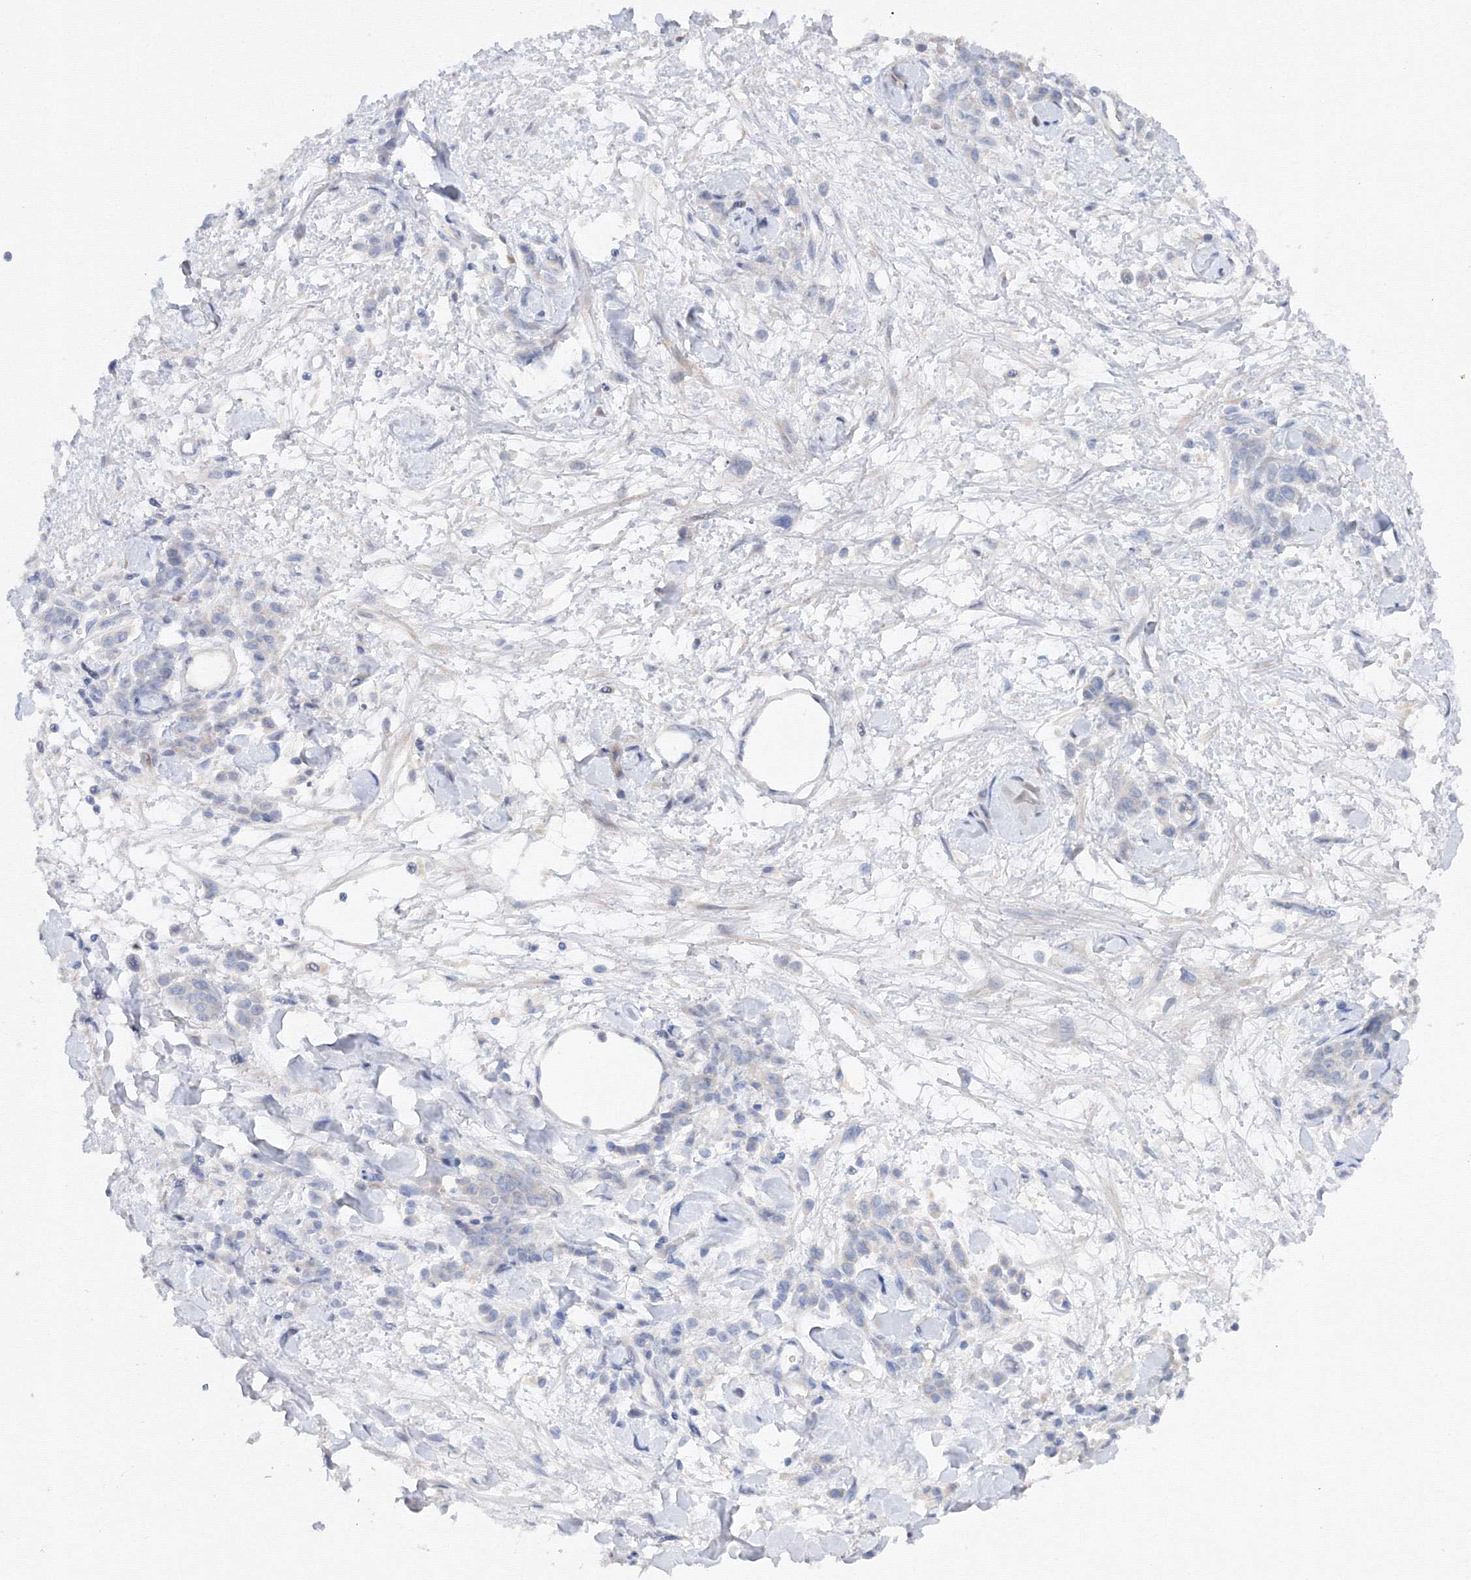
{"staining": {"intensity": "negative", "quantity": "none", "location": "none"}, "tissue": "stomach cancer", "cell_type": "Tumor cells", "image_type": "cancer", "snomed": [{"axis": "morphology", "description": "Normal tissue, NOS"}, {"axis": "morphology", "description": "Adenocarcinoma, NOS"}, {"axis": "topography", "description": "Stomach"}], "caption": "Tumor cells show no significant protein expression in stomach cancer.", "gene": "DIS3L2", "patient": {"sex": "male", "age": 82}}